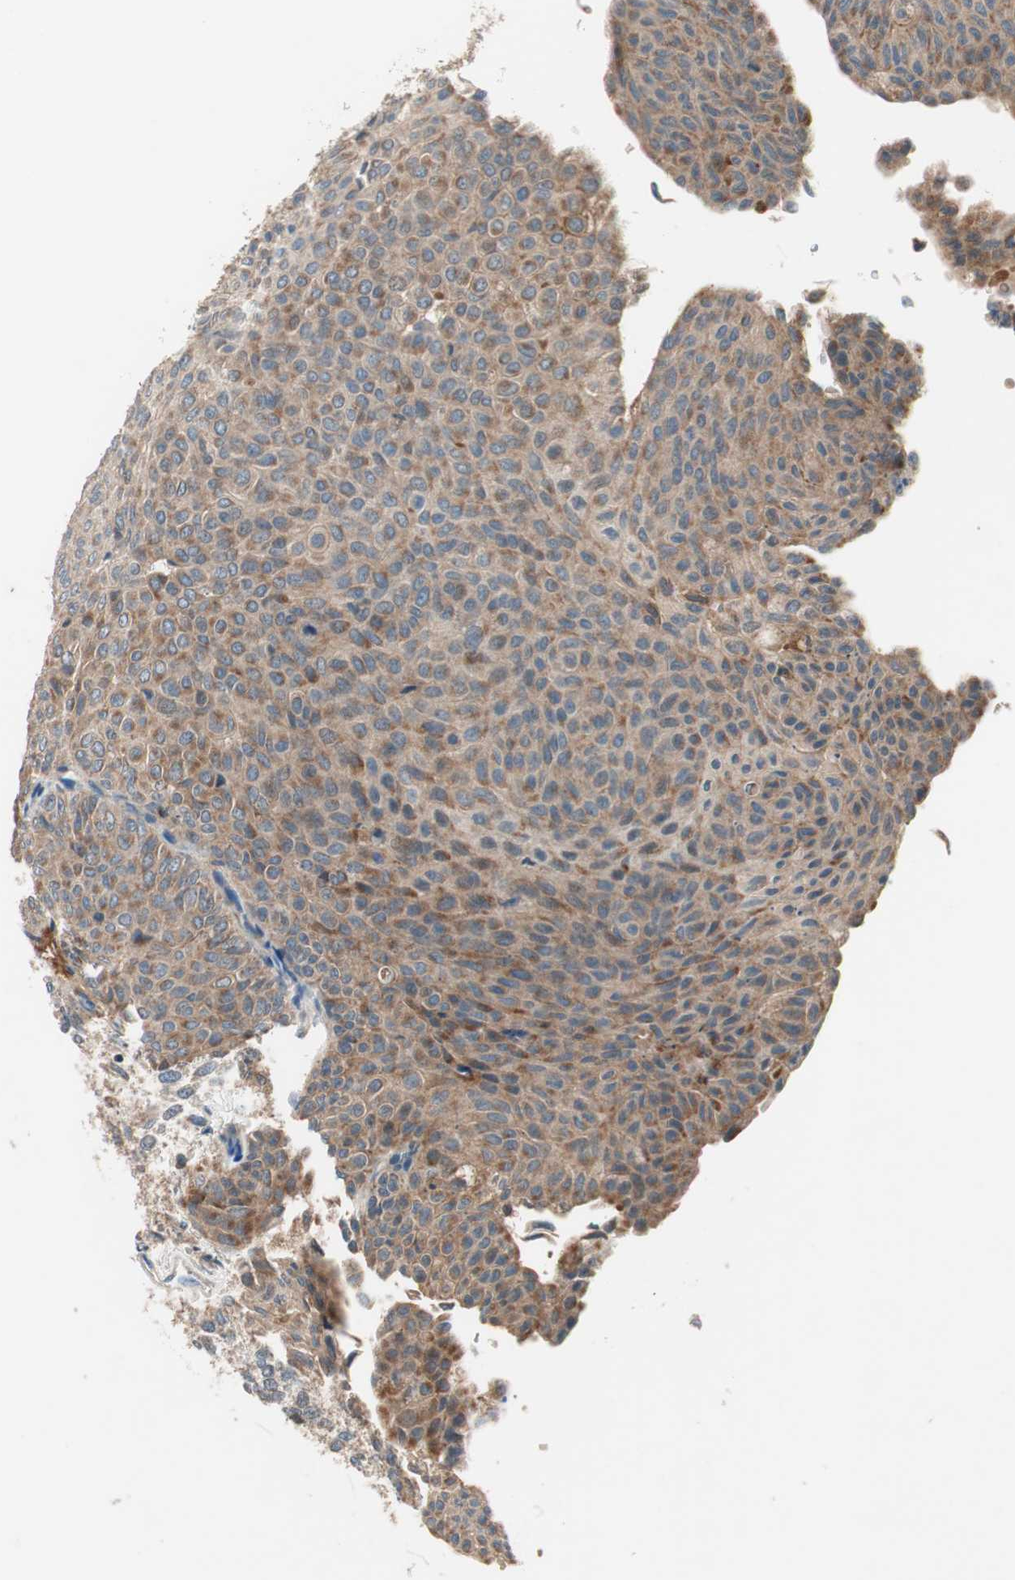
{"staining": {"intensity": "moderate", "quantity": ">75%", "location": "cytoplasmic/membranous"}, "tissue": "urothelial cancer", "cell_type": "Tumor cells", "image_type": "cancer", "snomed": [{"axis": "morphology", "description": "Urothelial carcinoma, Low grade"}, {"axis": "topography", "description": "Urinary bladder"}], "caption": "Approximately >75% of tumor cells in human urothelial cancer reveal moderate cytoplasmic/membranous protein positivity as visualized by brown immunohistochemical staining.", "gene": "HPN", "patient": {"sex": "male", "age": 78}}